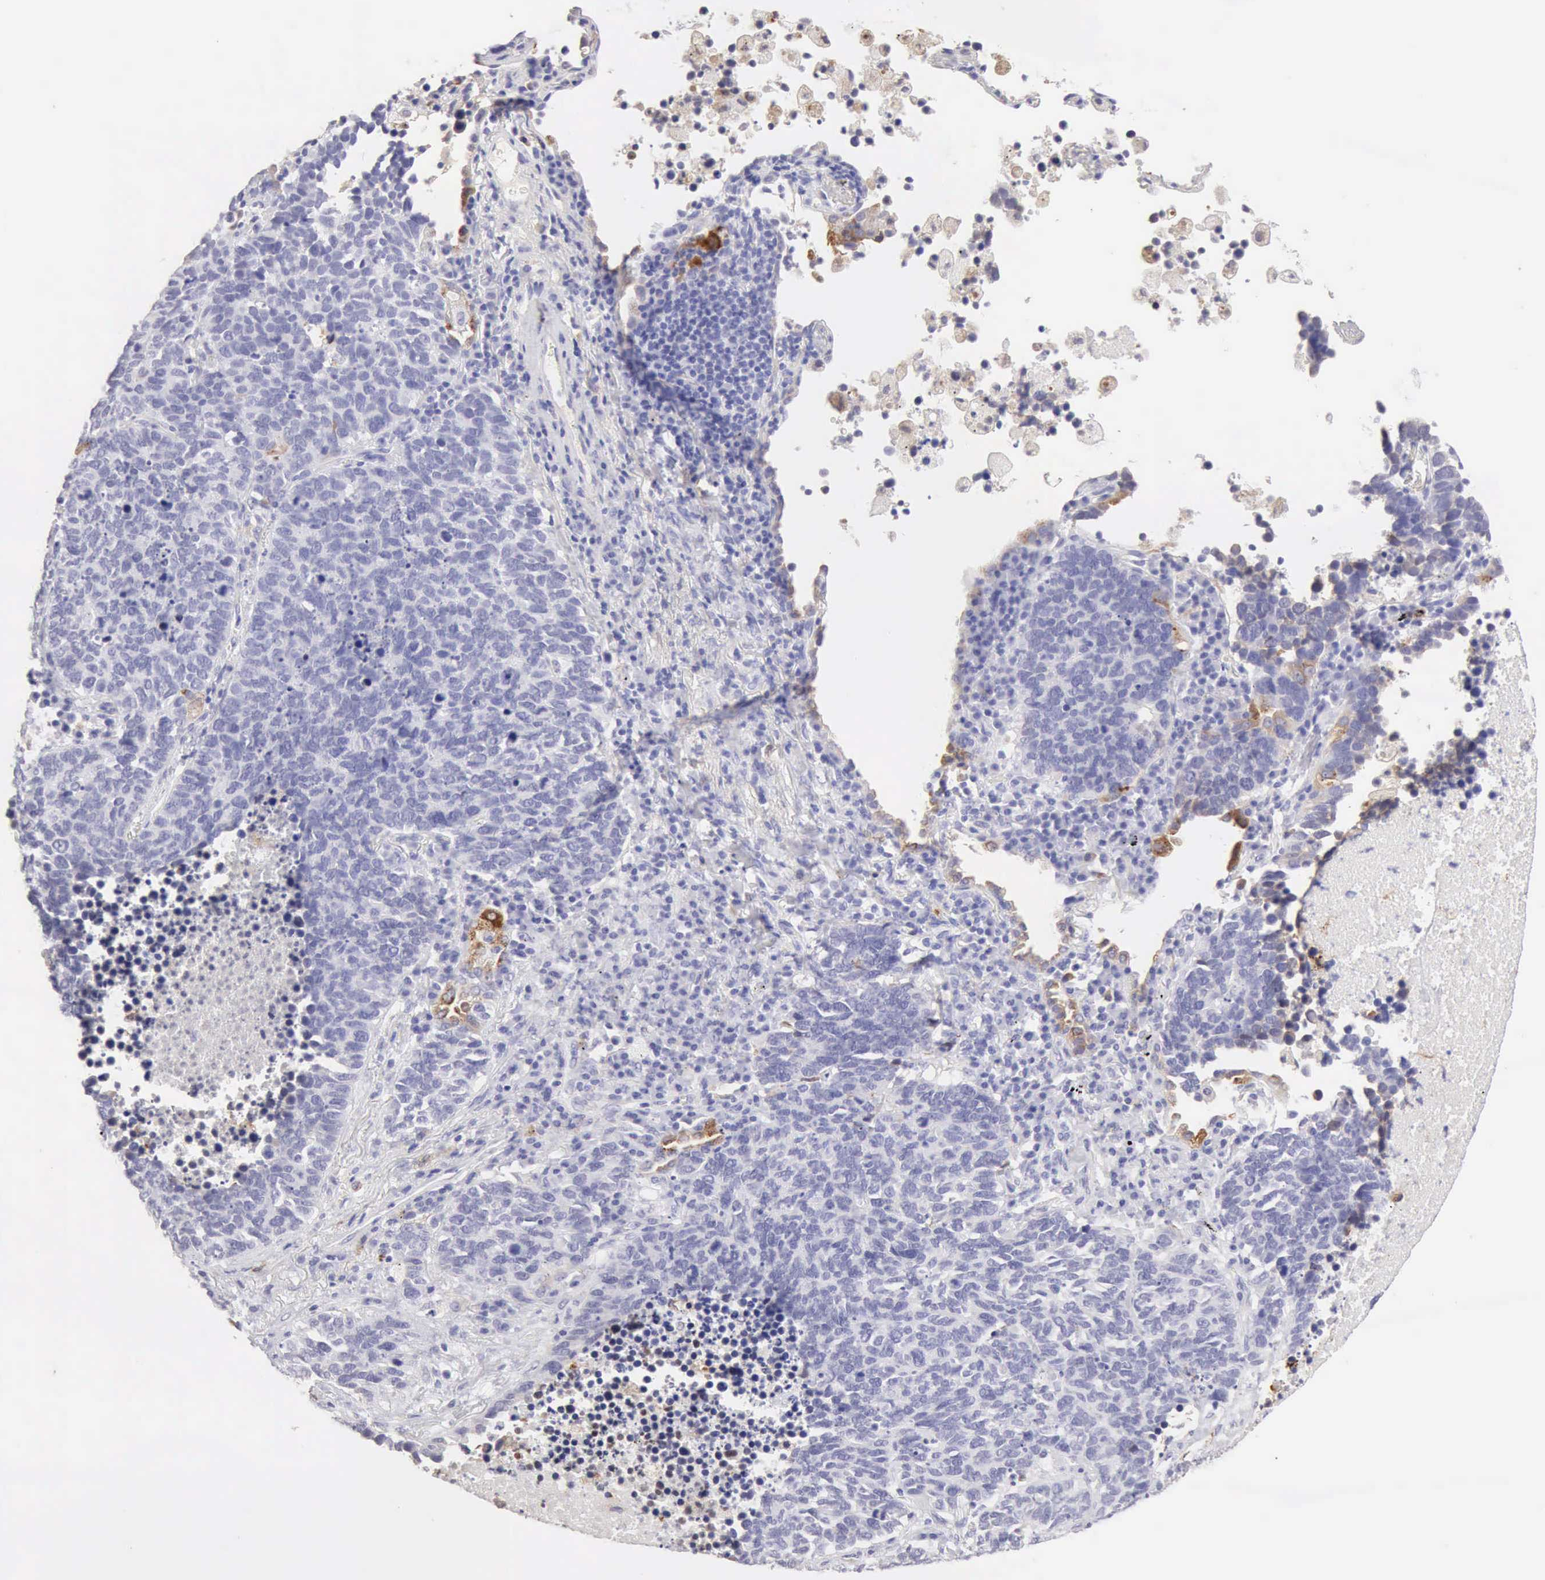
{"staining": {"intensity": "negative", "quantity": "none", "location": "none"}, "tissue": "lung cancer", "cell_type": "Tumor cells", "image_type": "cancer", "snomed": [{"axis": "morphology", "description": "Neoplasm, malignant, NOS"}, {"axis": "topography", "description": "Lung"}], "caption": "DAB immunohistochemical staining of human lung cancer (neoplasm (malignant)) exhibits no significant staining in tumor cells.", "gene": "RNASE1", "patient": {"sex": "female", "age": 75}}